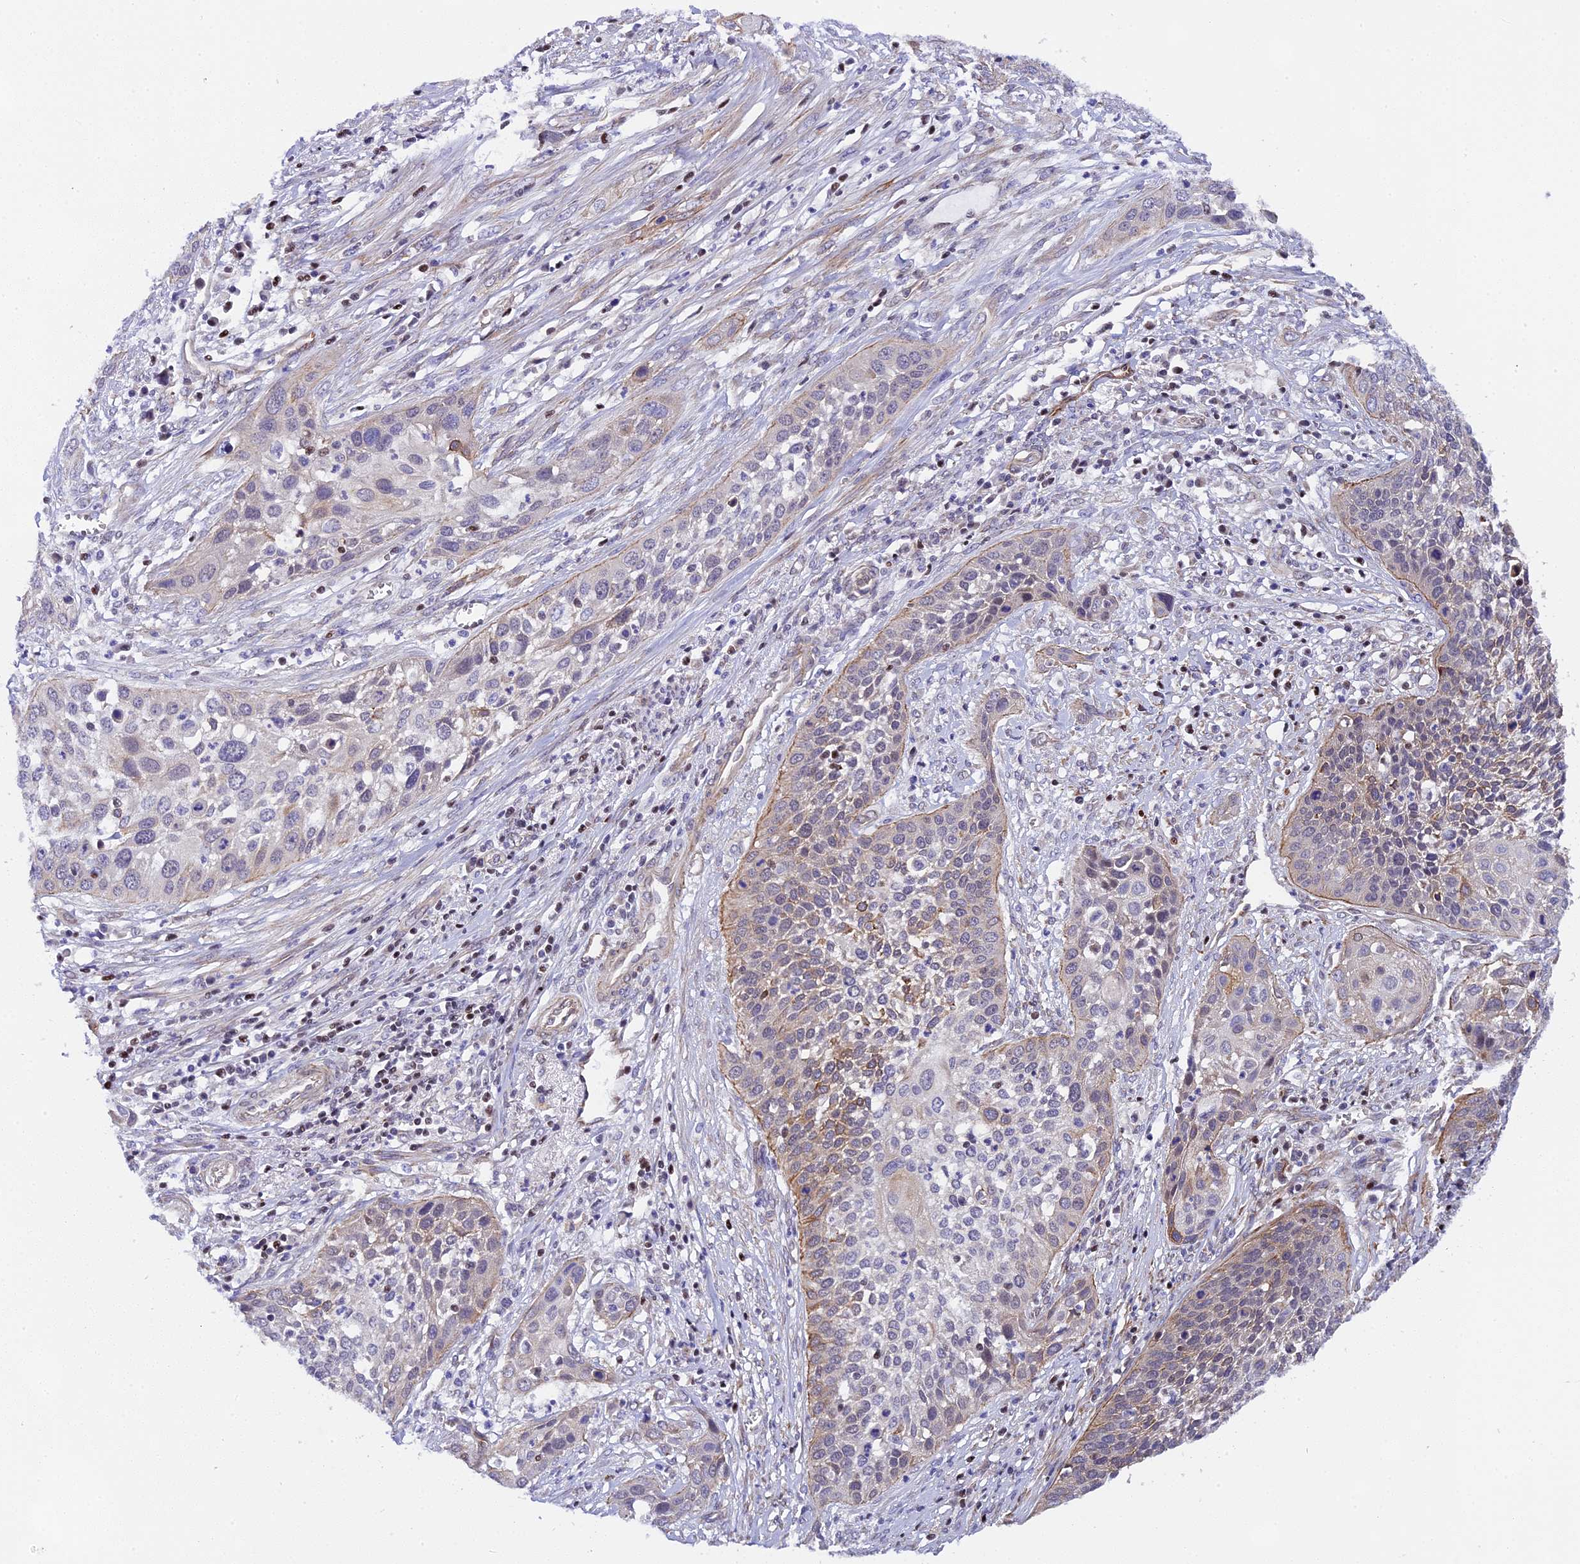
{"staining": {"intensity": "weak", "quantity": "<25%", "location": "cytoplasmic/membranous"}, "tissue": "cervical cancer", "cell_type": "Tumor cells", "image_type": "cancer", "snomed": [{"axis": "morphology", "description": "Squamous cell carcinoma, NOS"}, {"axis": "topography", "description": "Cervix"}], "caption": "The photomicrograph exhibits no staining of tumor cells in cervical cancer (squamous cell carcinoma).", "gene": "SP4", "patient": {"sex": "female", "age": 34}}